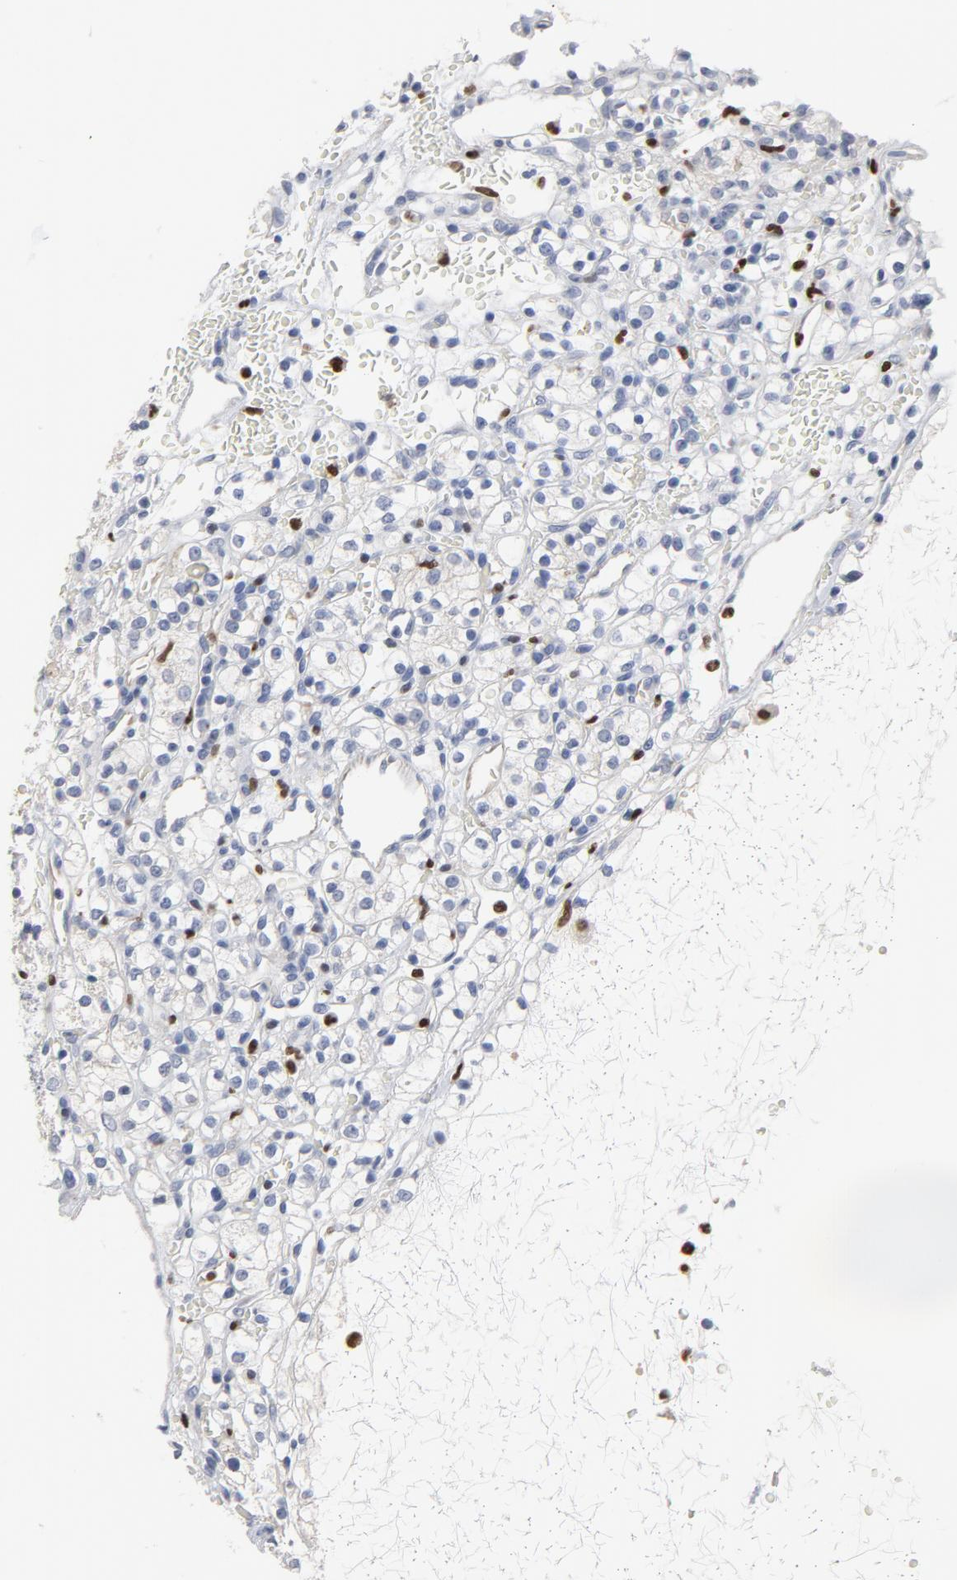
{"staining": {"intensity": "negative", "quantity": "none", "location": "none"}, "tissue": "renal cancer", "cell_type": "Tumor cells", "image_type": "cancer", "snomed": [{"axis": "morphology", "description": "Adenocarcinoma, NOS"}, {"axis": "topography", "description": "Kidney"}], "caption": "Protein analysis of renal cancer reveals no significant positivity in tumor cells.", "gene": "SPI1", "patient": {"sex": "female", "age": 60}}